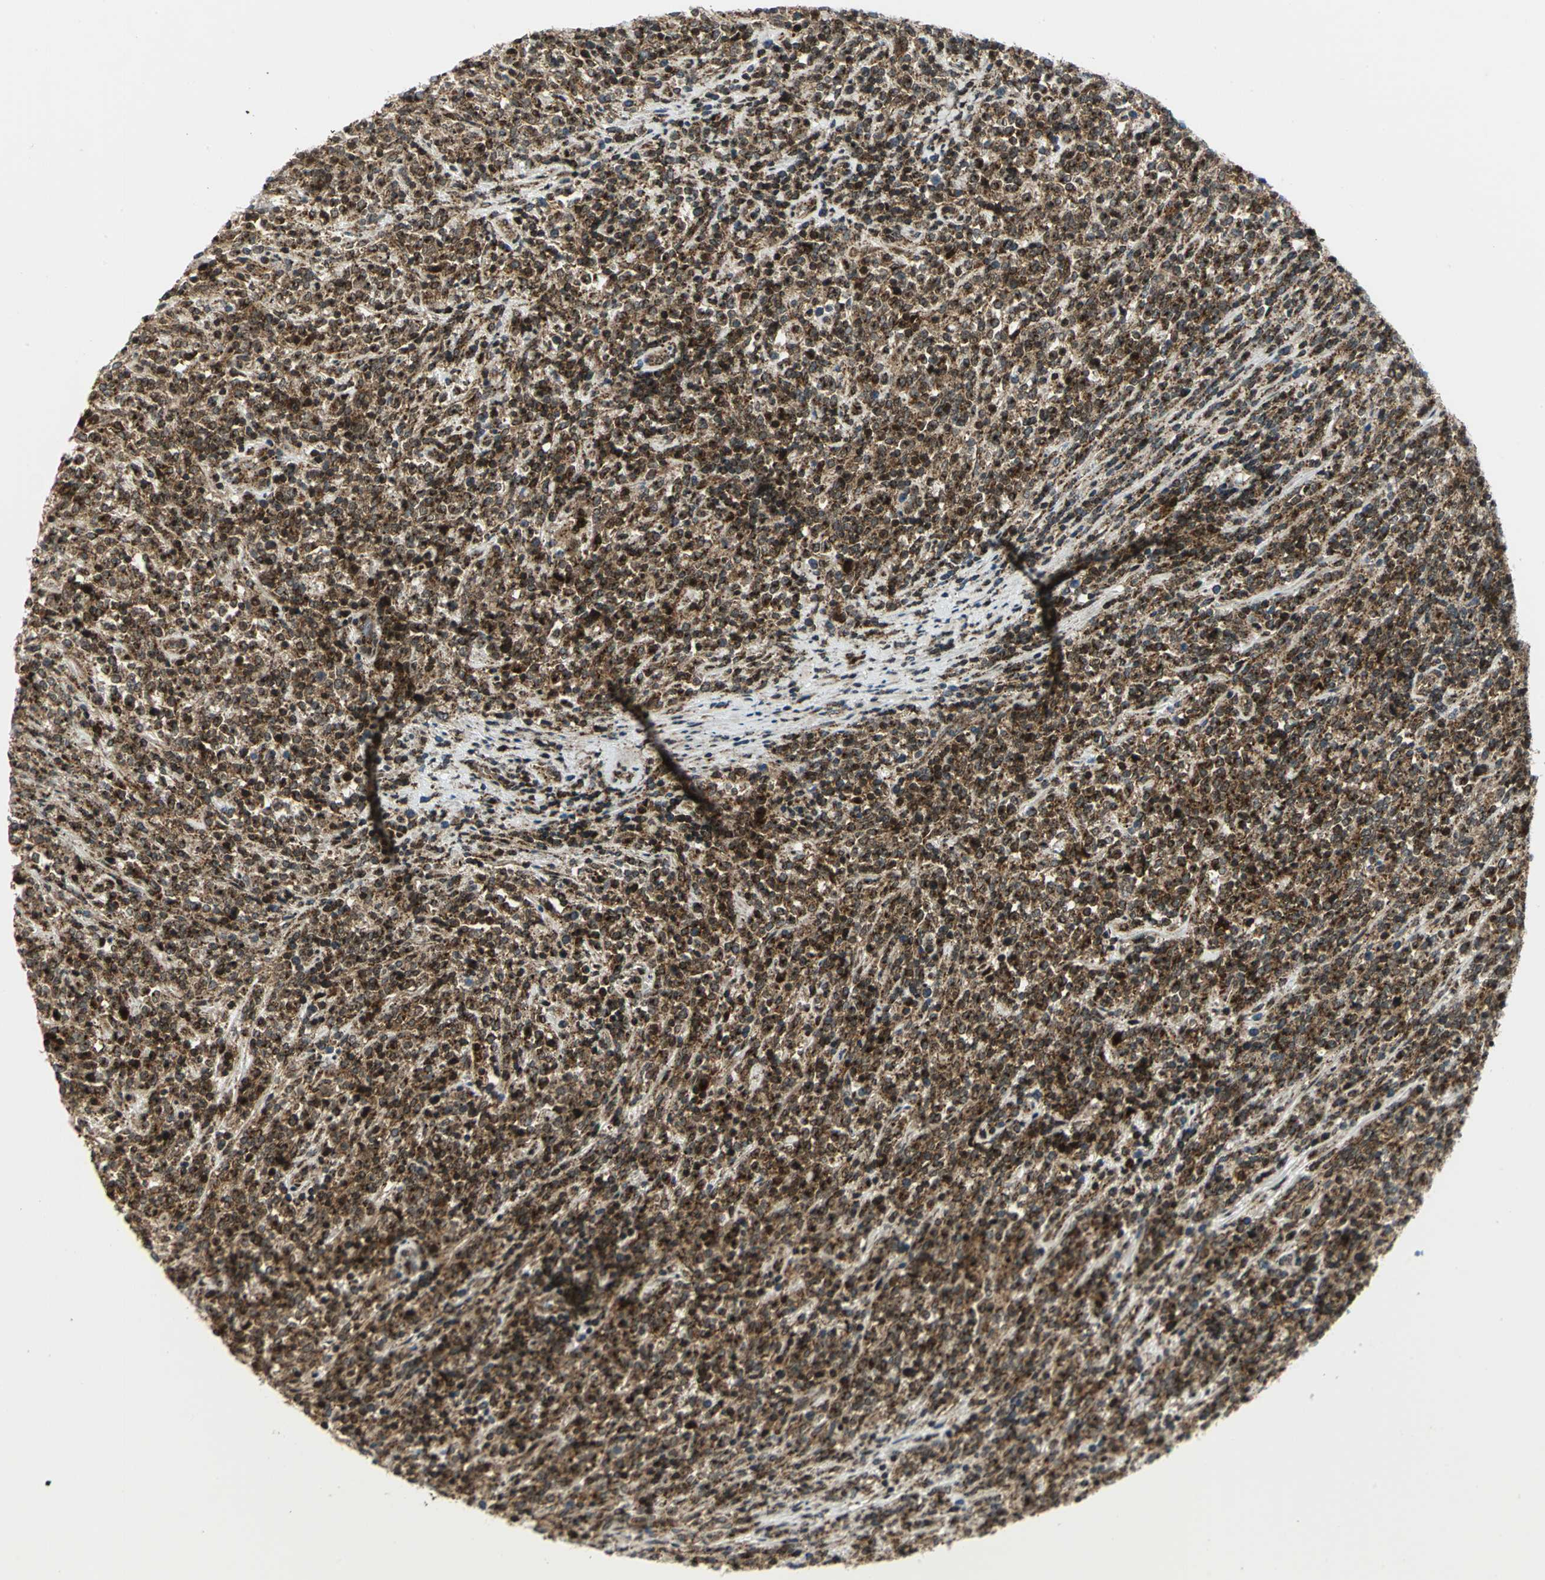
{"staining": {"intensity": "strong", "quantity": ">75%", "location": "cytoplasmic/membranous,nuclear"}, "tissue": "lymphoma", "cell_type": "Tumor cells", "image_type": "cancer", "snomed": [{"axis": "morphology", "description": "Malignant lymphoma, non-Hodgkin's type, High grade"}, {"axis": "topography", "description": "Soft tissue"}], "caption": "The immunohistochemical stain shows strong cytoplasmic/membranous and nuclear positivity in tumor cells of lymphoma tissue.", "gene": "ATP6V1A", "patient": {"sex": "male", "age": 18}}